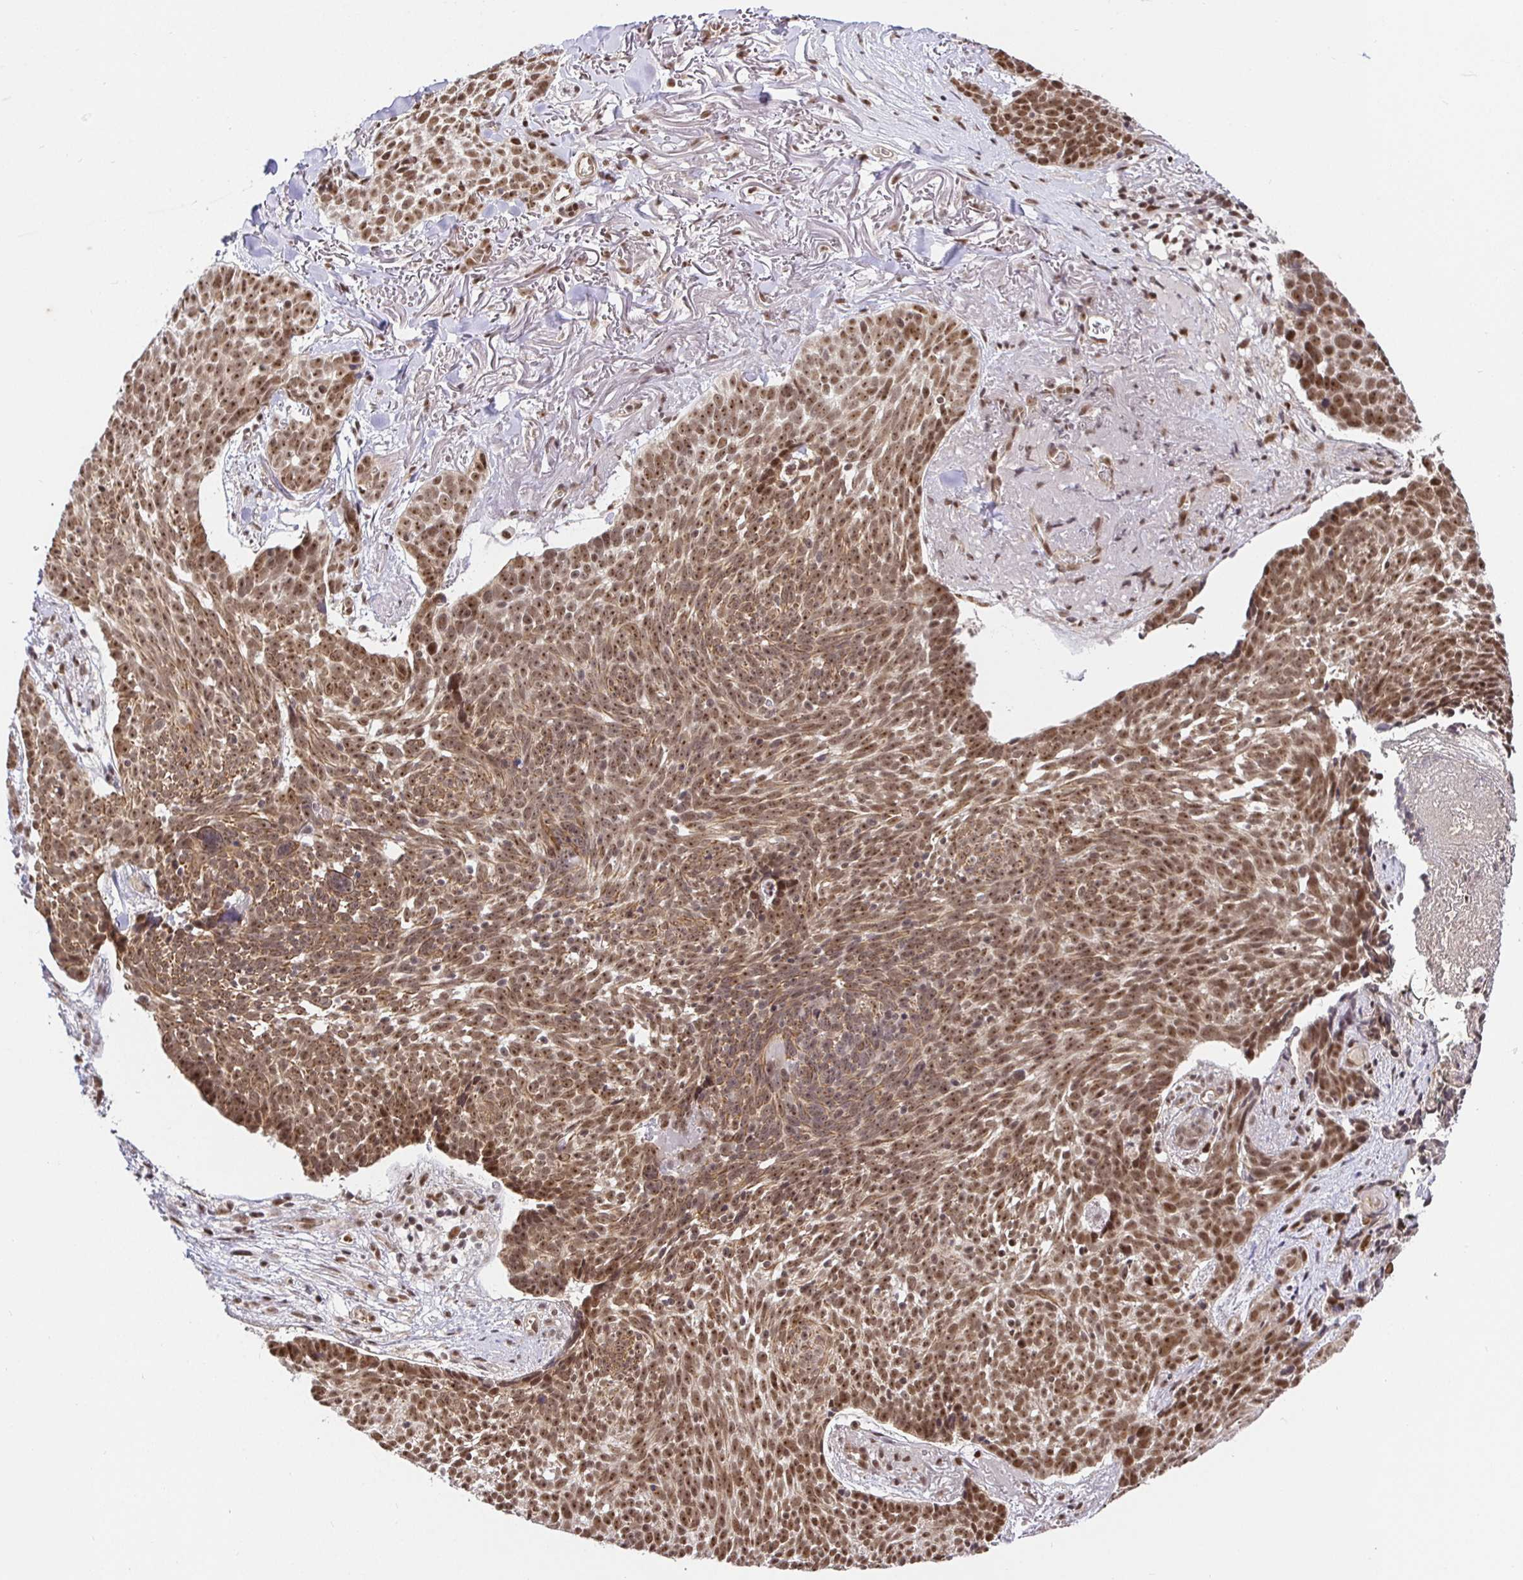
{"staining": {"intensity": "moderate", "quantity": ">75%", "location": "nuclear"}, "tissue": "skin cancer", "cell_type": "Tumor cells", "image_type": "cancer", "snomed": [{"axis": "morphology", "description": "Basal cell carcinoma"}, {"axis": "morphology", "description": "BCC, high aggressive"}, {"axis": "topography", "description": "Skin"}], "caption": "This image displays skin cancer (bcc,  high aggressive) stained with immunohistochemistry to label a protein in brown. The nuclear of tumor cells show moderate positivity for the protein. Nuclei are counter-stained blue.", "gene": "USF1", "patient": {"sex": "female", "age": 86}}